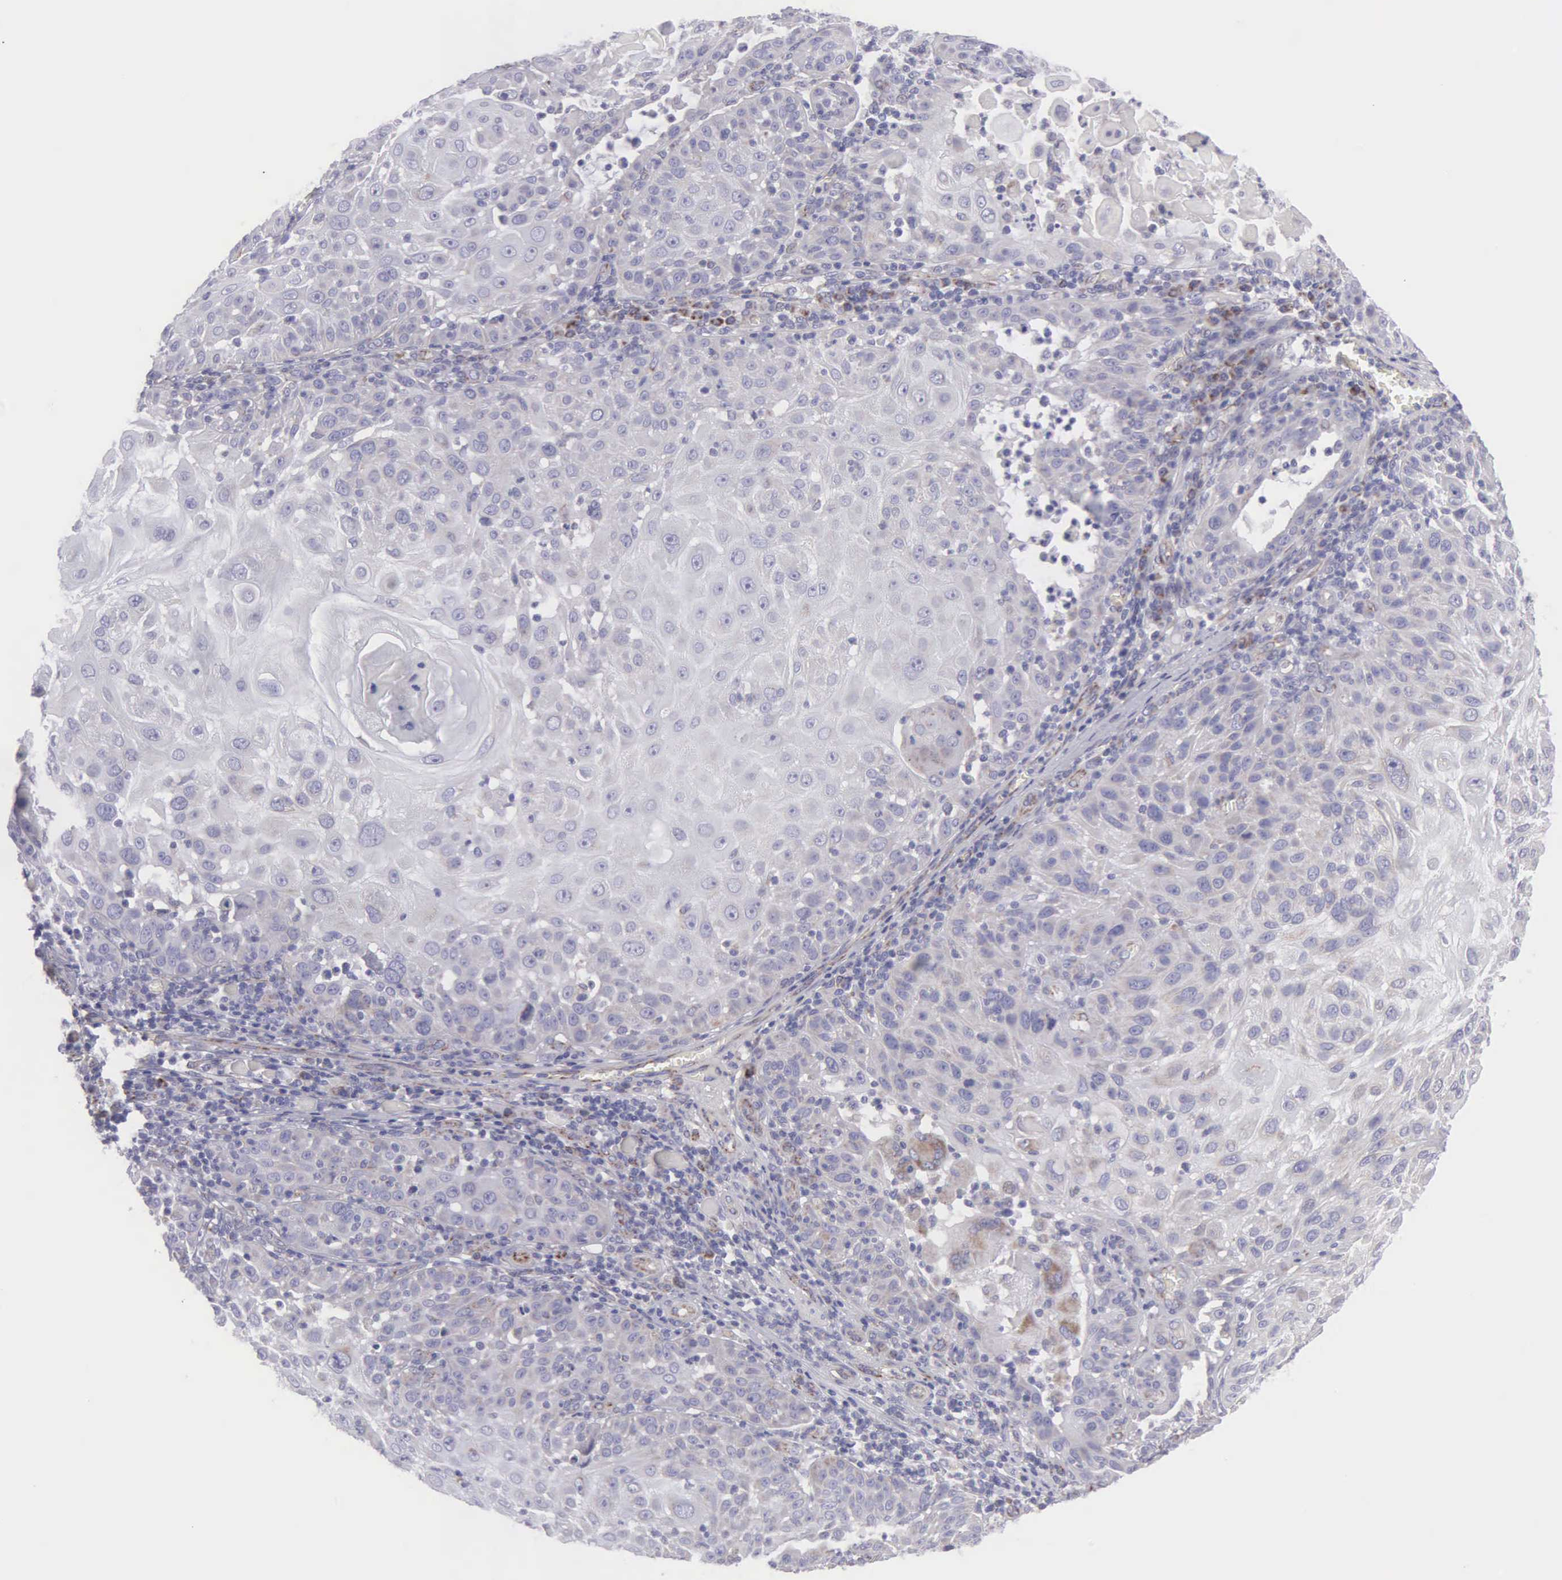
{"staining": {"intensity": "negative", "quantity": "none", "location": "none"}, "tissue": "skin cancer", "cell_type": "Tumor cells", "image_type": "cancer", "snomed": [{"axis": "morphology", "description": "Squamous cell carcinoma, NOS"}, {"axis": "topography", "description": "Skin"}], "caption": "High magnification brightfield microscopy of squamous cell carcinoma (skin) stained with DAB (3,3'-diaminobenzidine) (brown) and counterstained with hematoxylin (blue): tumor cells show no significant expression.", "gene": "SYNJ2BP", "patient": {"sex": "female", "age": 89}}